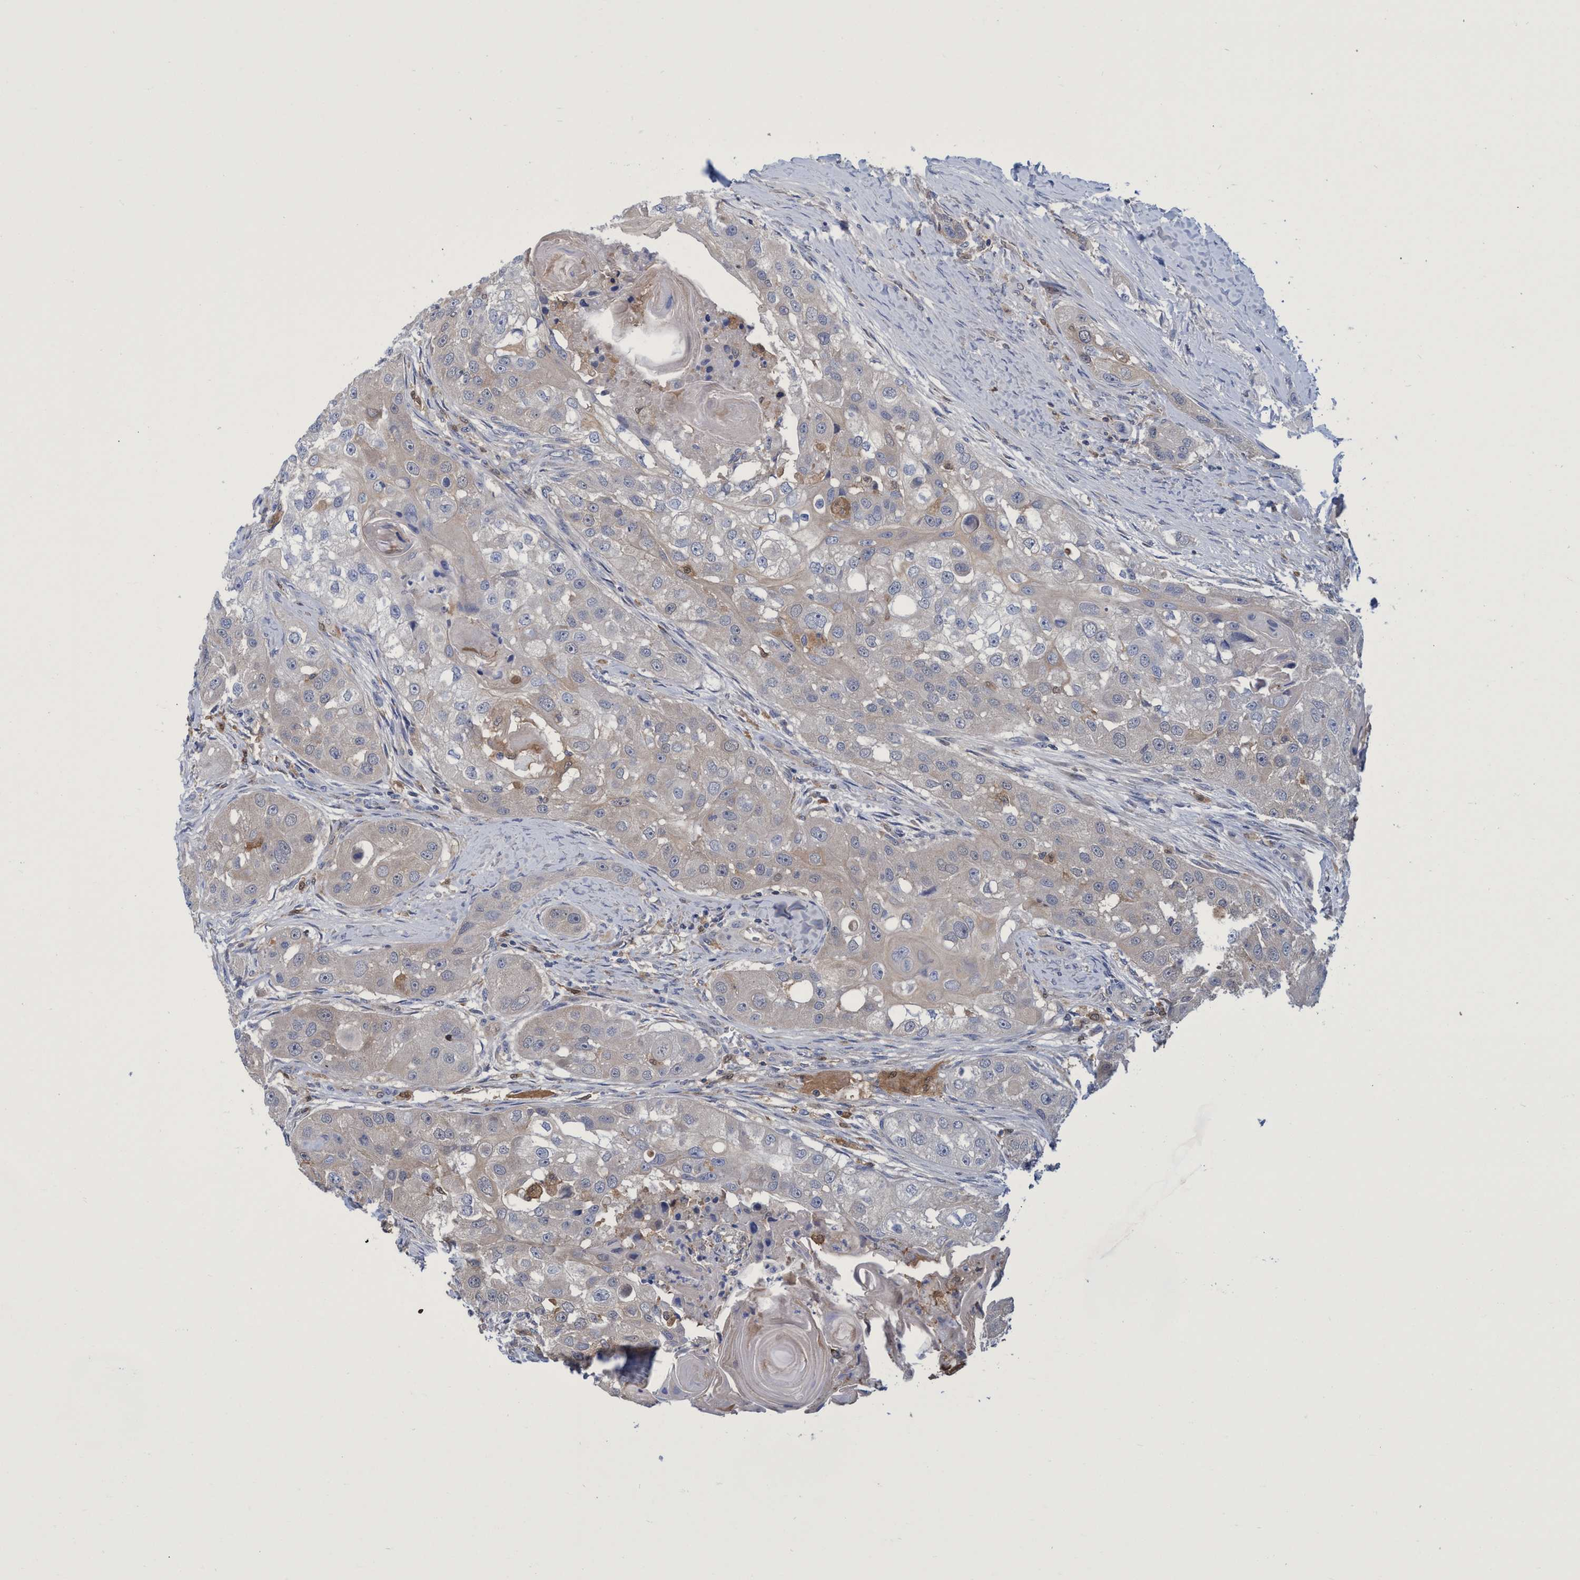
{"staining": {"intensity": "weak", "quantity": "<25%", "location": "cytoplasmic/membranous"}, "tissue": "head and neck cancer", "cell_type": "Tumor cells", "image_type": "cancer", "snomed": [{"axis": "morphology", "description": "Normal tissue, NOS"}, {"axis": "morphology", "description": "Squamous cell carcinoma, NOS"}, {"axis": "topography", "description": "Skeletal muscle"}, {"axis": "topography", "description": "Head-Neck"}], "caption": "An image of human head and neck cancer is negative for staining in tumor cells.", "gene": "PNPO", "patient": {"sex": "male", "age": 51}}